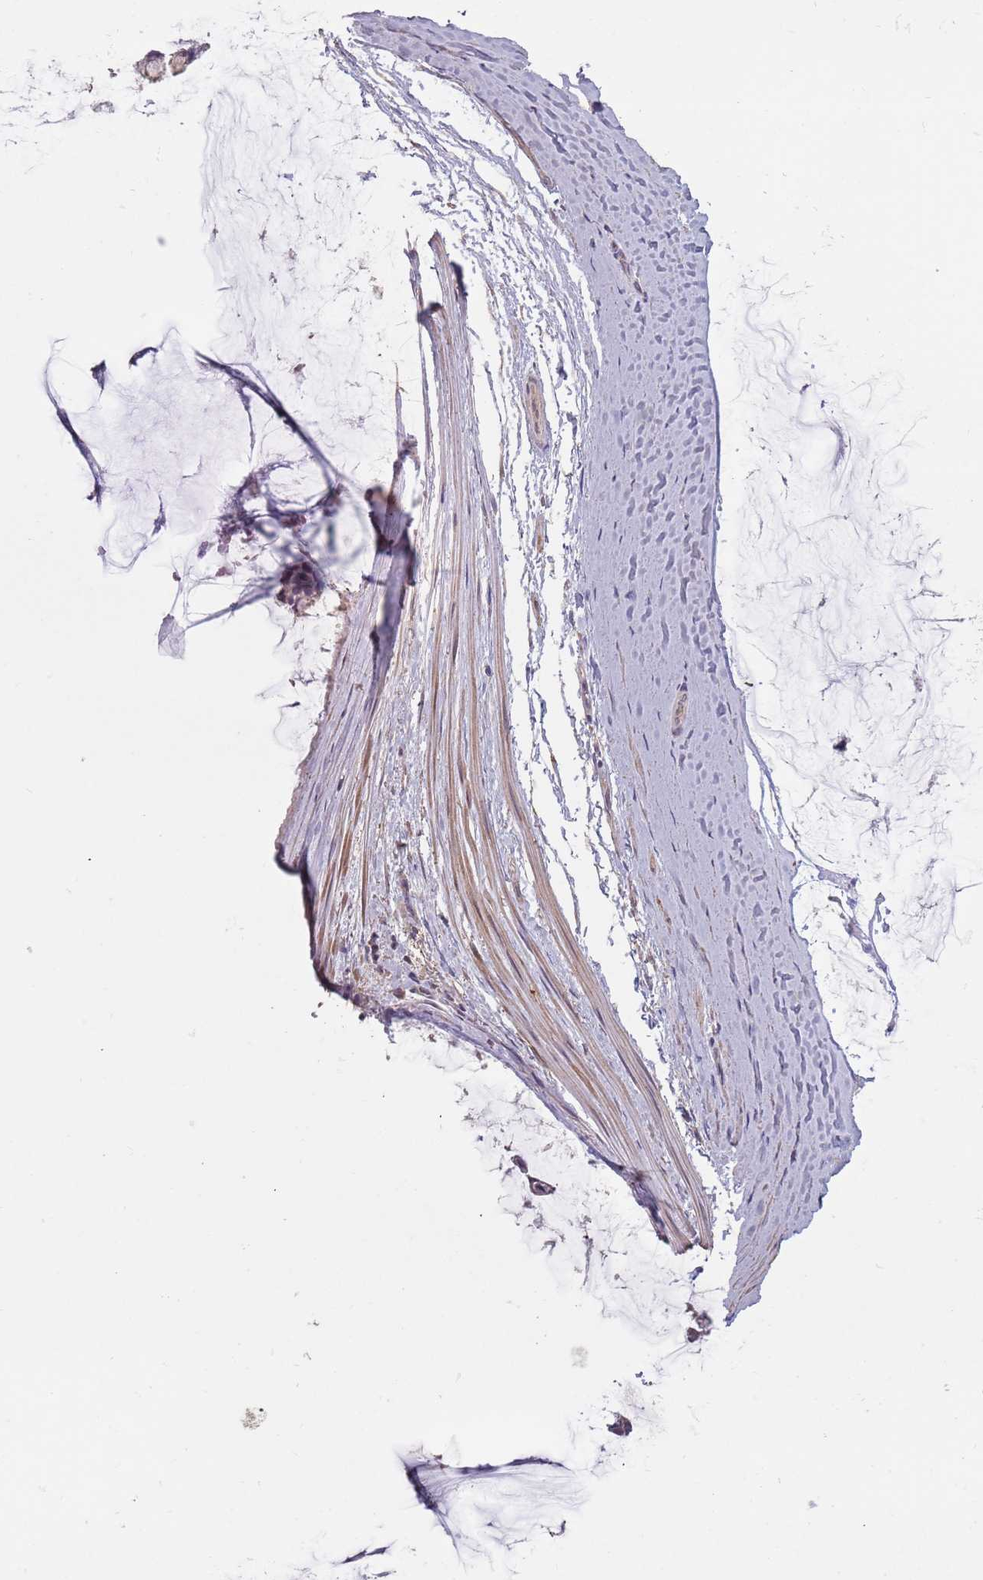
{"staining": {"intensity": "negative", "quantity": "none", "location": "none"}, "tissue": "ovarian cancer", "cell_type": "Tumor cells", "image_type": "cancer", "snomed": [{"axis": "morphology", "description": "Cystadenocarcinoma, mucinous, NOS"}, {"axis": "topography", "description": "Ovary"}], "caption": "Protein analysis of ovarian cancer reveals no significant positivity in tumor cells.", "gene": "MBD3L1", "patient": {"sex": "female", "age": 39}}